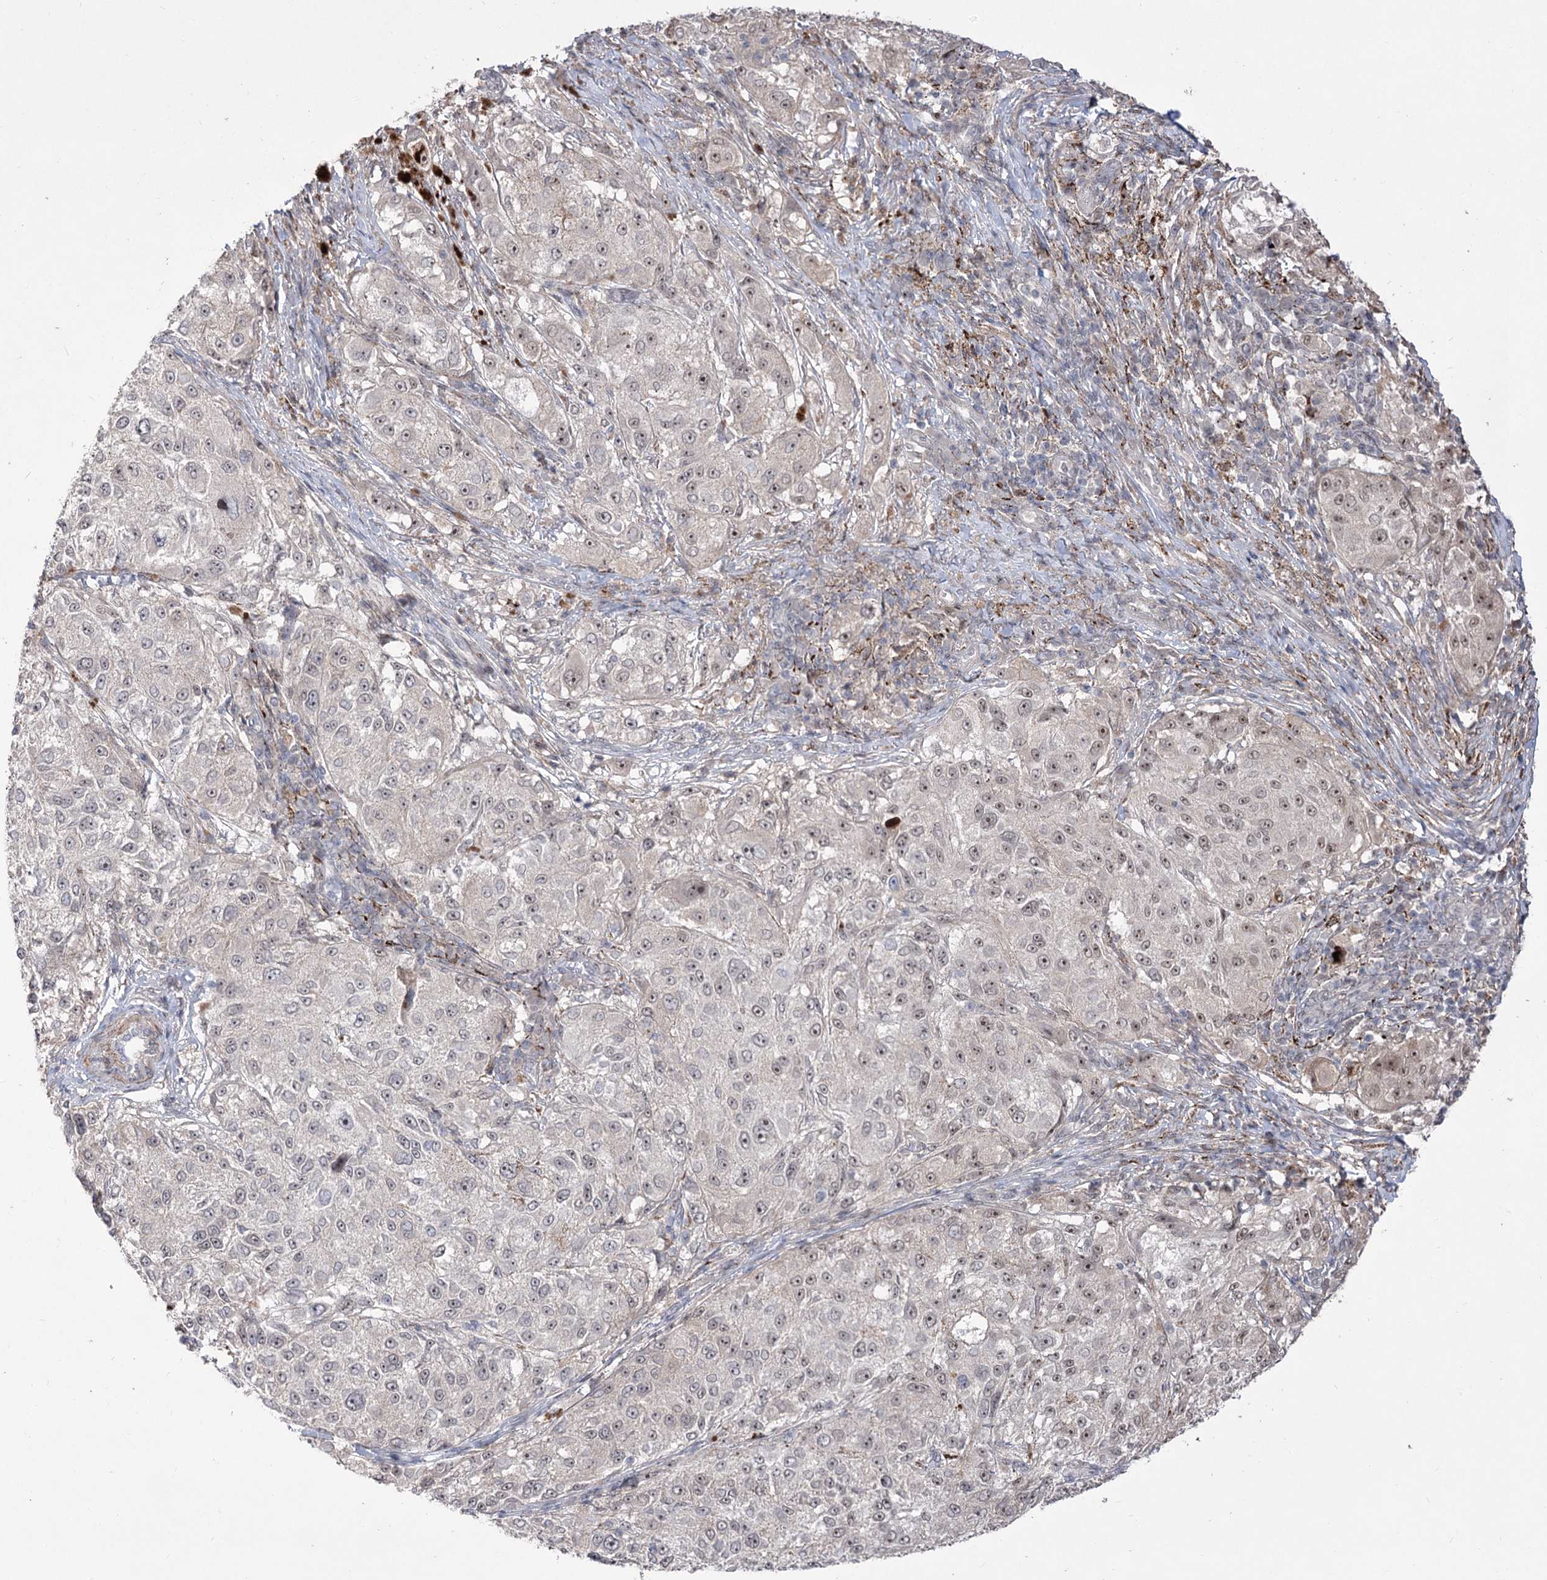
{"staining": {"intensity": "weak", "quantity": "<25%", "location": "nuclear"}, "tissue": "melanoma", "cell_type": "Tumor cells", "image_type": "cancer", "snomed": [{"axis": "morphology", "description": "Necrosis, NOS"}, {"axis": "morphology", "description": "Malignant melanoma, NOS"}, {"axis": "topography", "description": "Skin"}], "caption": "The immunohistochemistry (IHC) micrograph has no significant staining in tumor cells of melanoma tissue.", "gene": "ZSCAN23", "patient": {"sex": "female", "age": 87}}